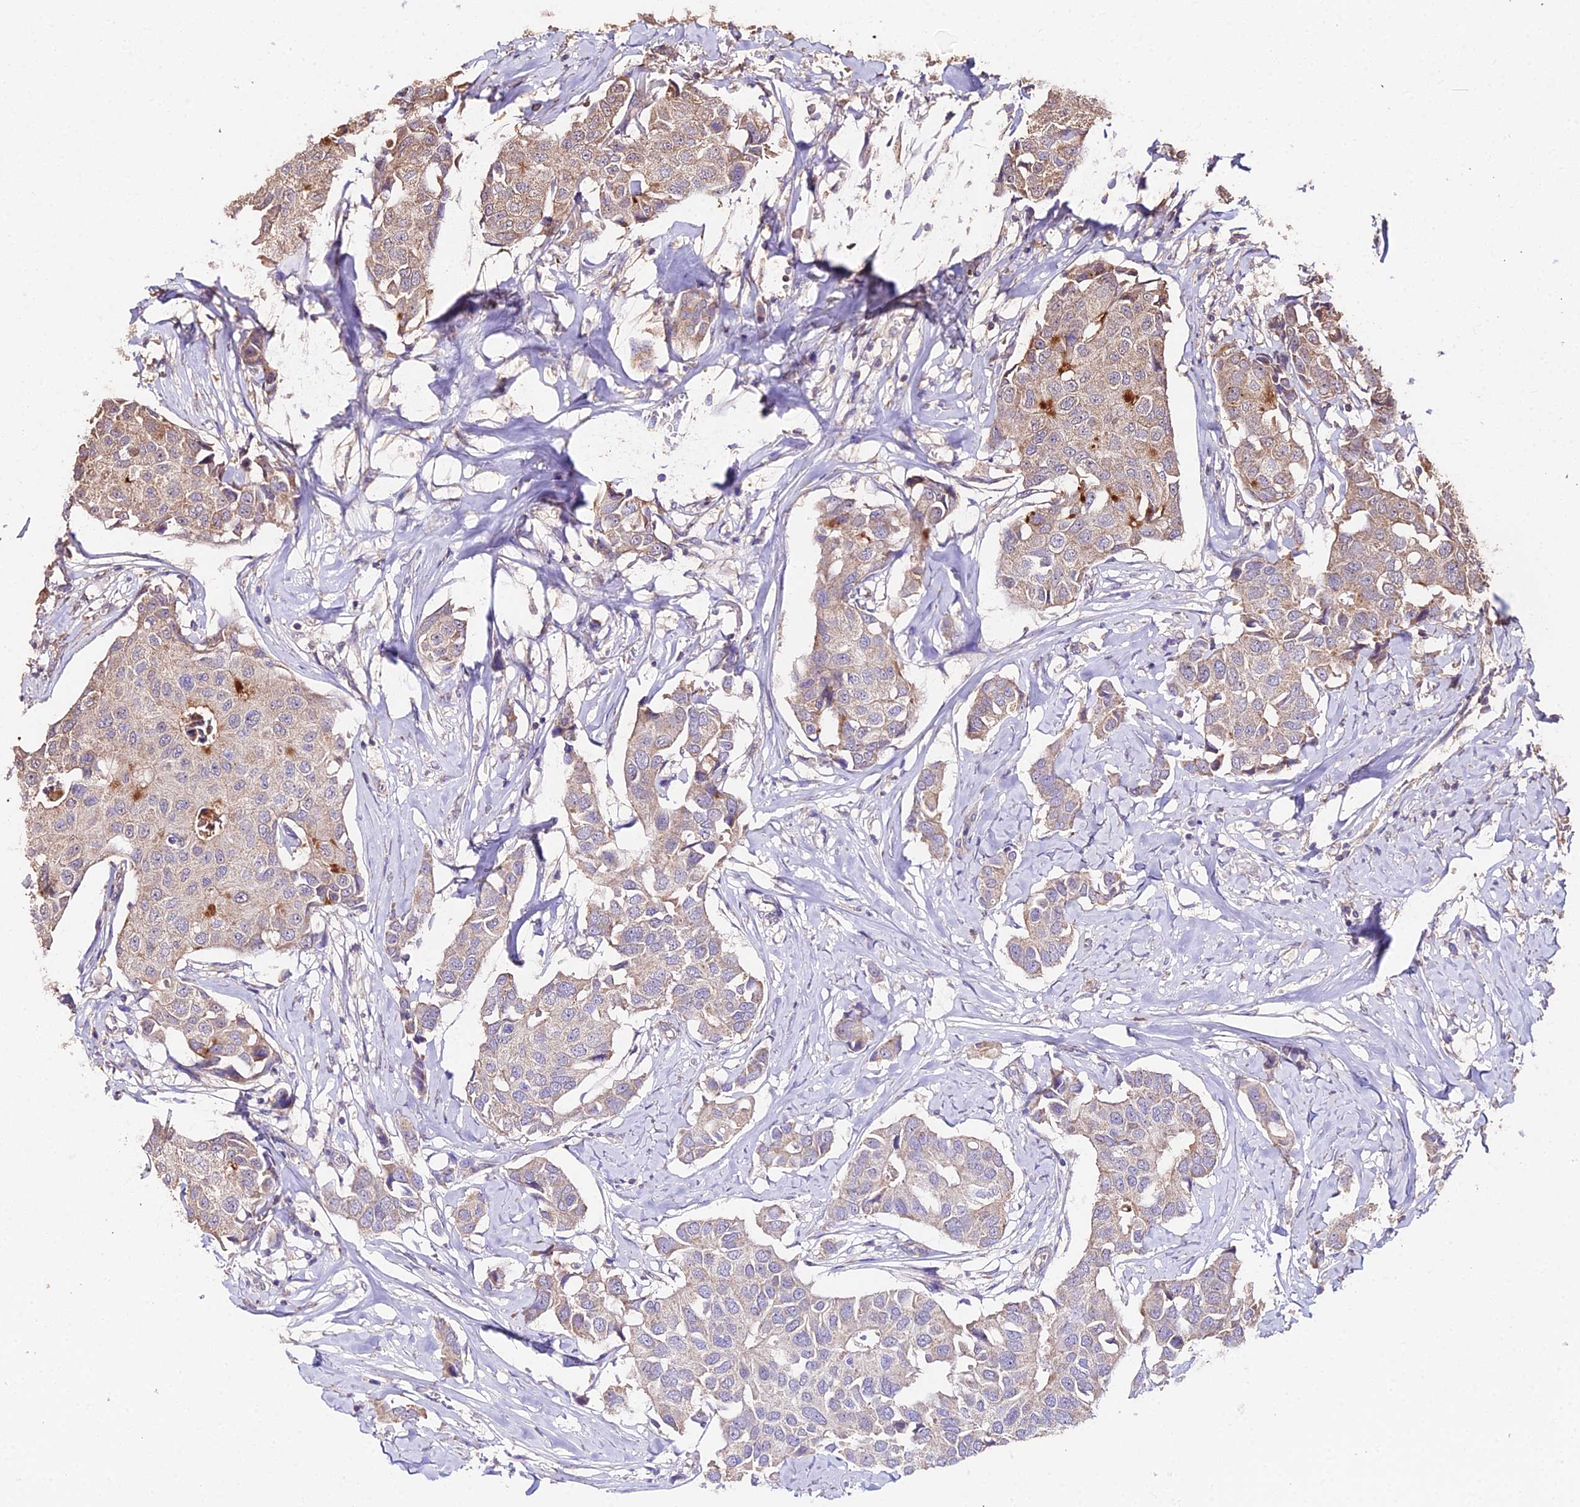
{"staining": {"intensity": "weak", "quantity": "25%-75%", "location": "cytoplasmic/membranous"}, "tissue": "breast cancer", "cell_type": "Tumor cells", "image_type": "cancer", "snomed": [{"axis": "morphology", "description": "Duct carcinoma"}, {"axis": "topography", "description": "Breast"}], "caption": "Brown immunohistochemical staining in human intraductal carcinoma (breast) demonstrates weak cytoplasmic/membranous expression in approximately 25%-75% of tumor cells. (IHC, brightfield microscopy, high magnification).", "gene": "METTL13", "patient": {"sex": "female", "age": 80}}